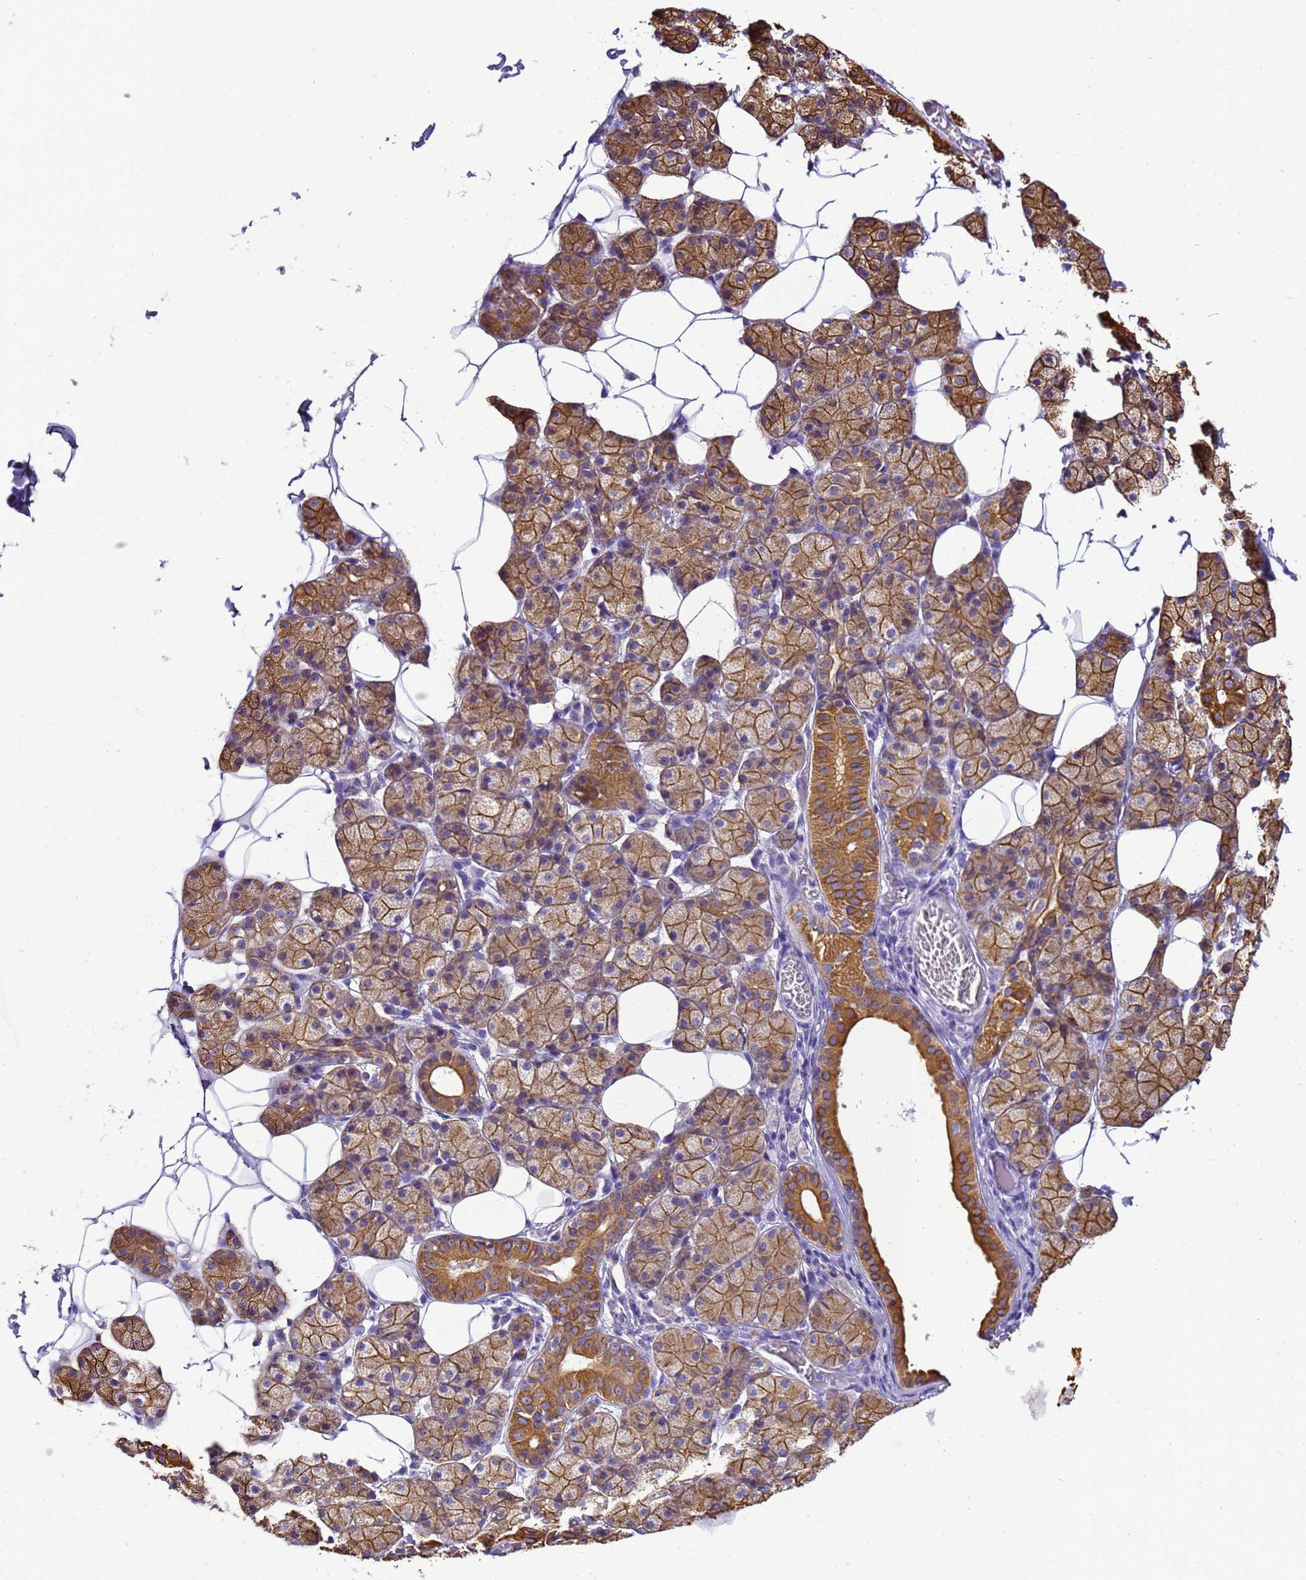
{"staining": {"intensity": "strong", "quantity": ">75%", "location": "cytoplasmic/membranous"}, "tissue": "salivary gland", "cell_type": "Glandular cells", "image_type": "normal", "snomed": [{"axis": "morphology", "description": "Normal tissue, NOS"}, {"axis": "topography", "description": "Salivary gland"}], "caption": "This is an image of IHC staining of unremarkable salivary gland, which shows strong expression in the cytoplasmic/membranous of glandular cells.", "gene": "PIEZO2", "patient": {"sex": "female", "age": 33}}